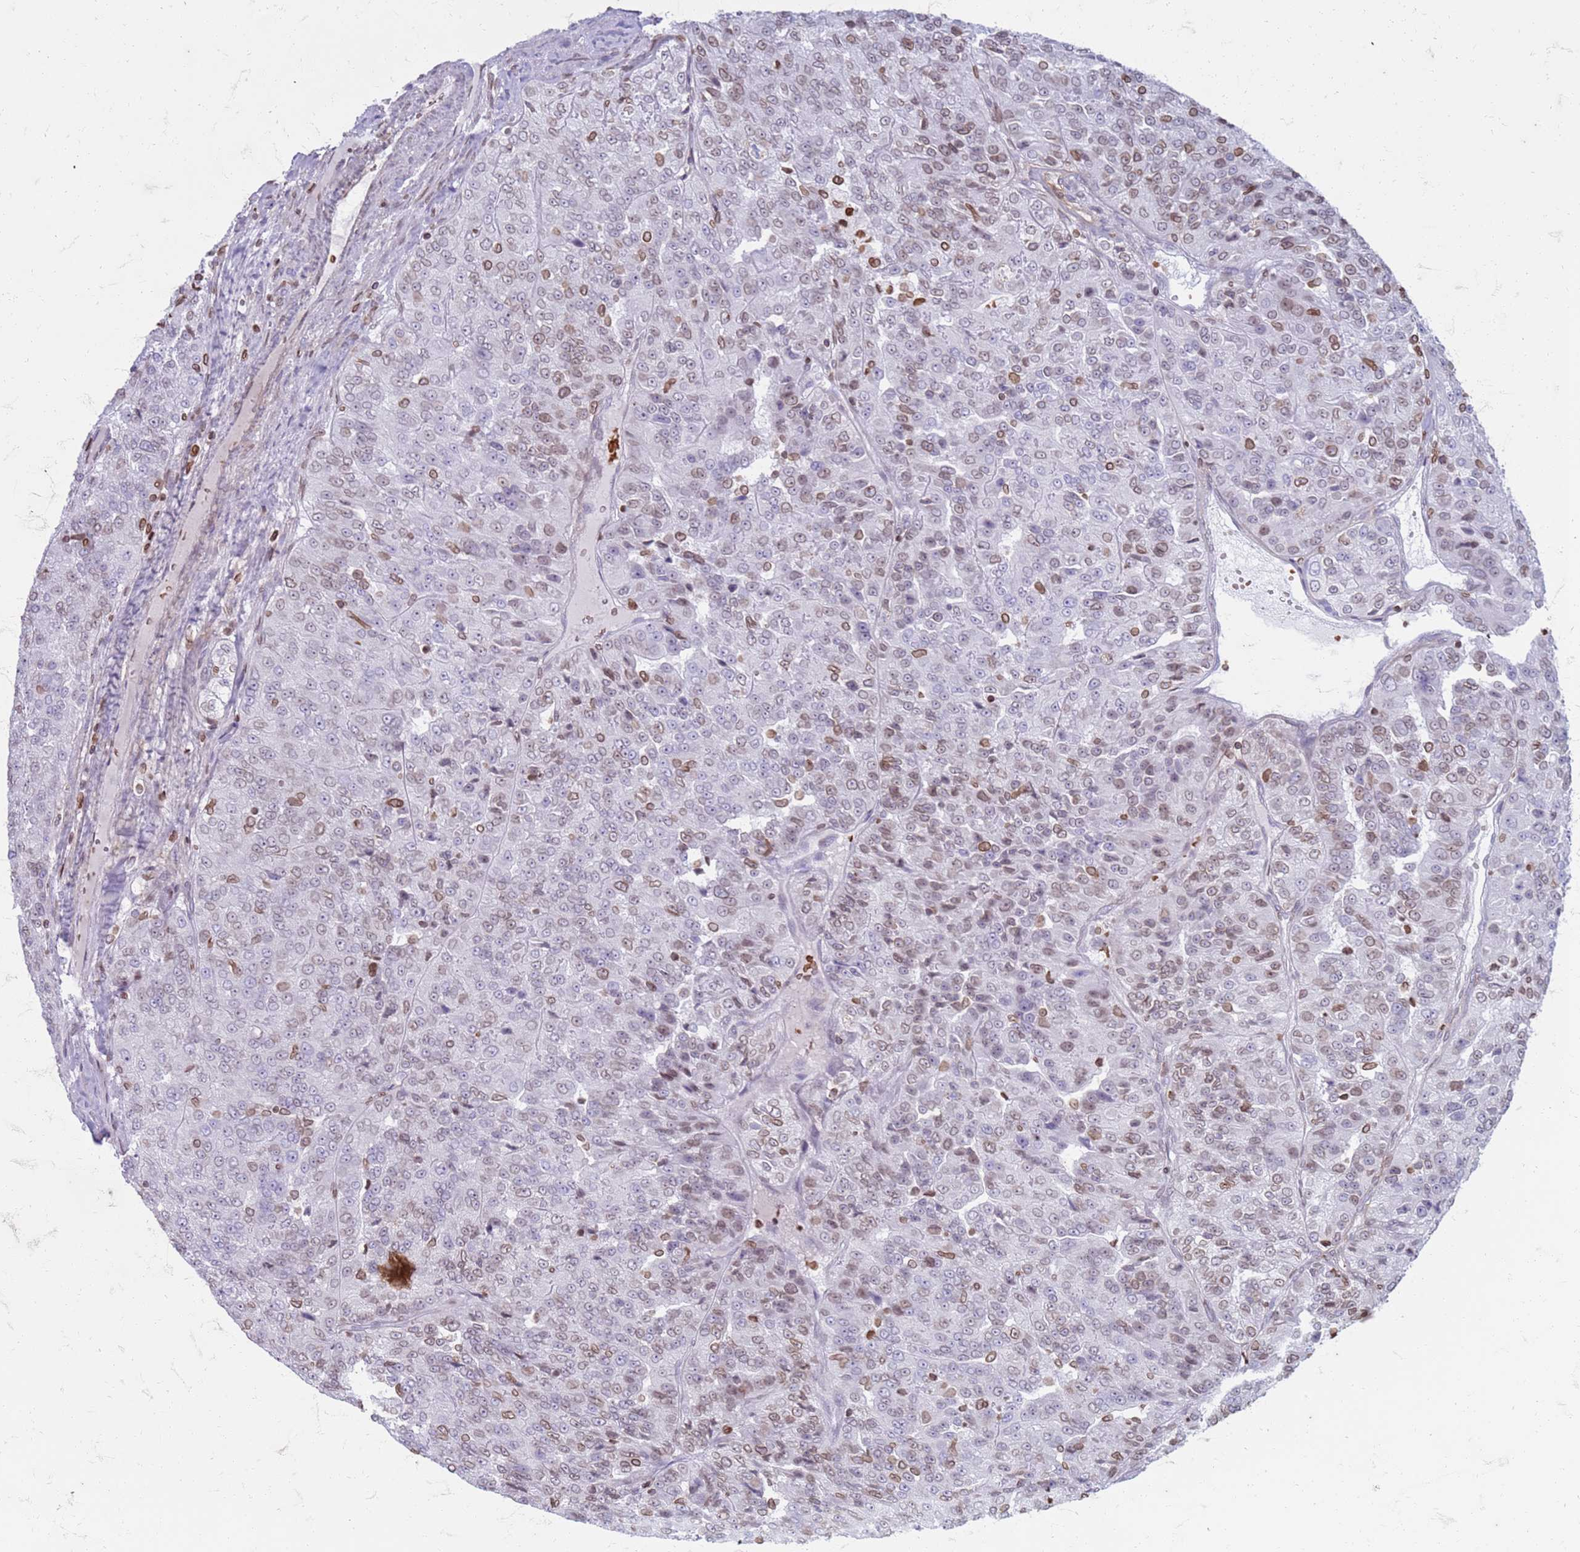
{"staining": {"intensity": "weak", "quantity": "<25%", "location": "cytoplasmic/membranous,nuclear"}, "tissue": "renal cancer", "cell_type": "Tumor cells", "image_type": "cancer", "snomed": [{"axis": "morphology", "description": "Adenocarcinoma, NOS"}, {"axis": "topography", "description": "Kidney"}], "caption": "Immunohistochemical staining of renal cancer (adenocarcinoma) demonstrates no significant positivity in tumor cells.", "gene": "METTL25B", "patient": {"sex": "female", "age": 63}}